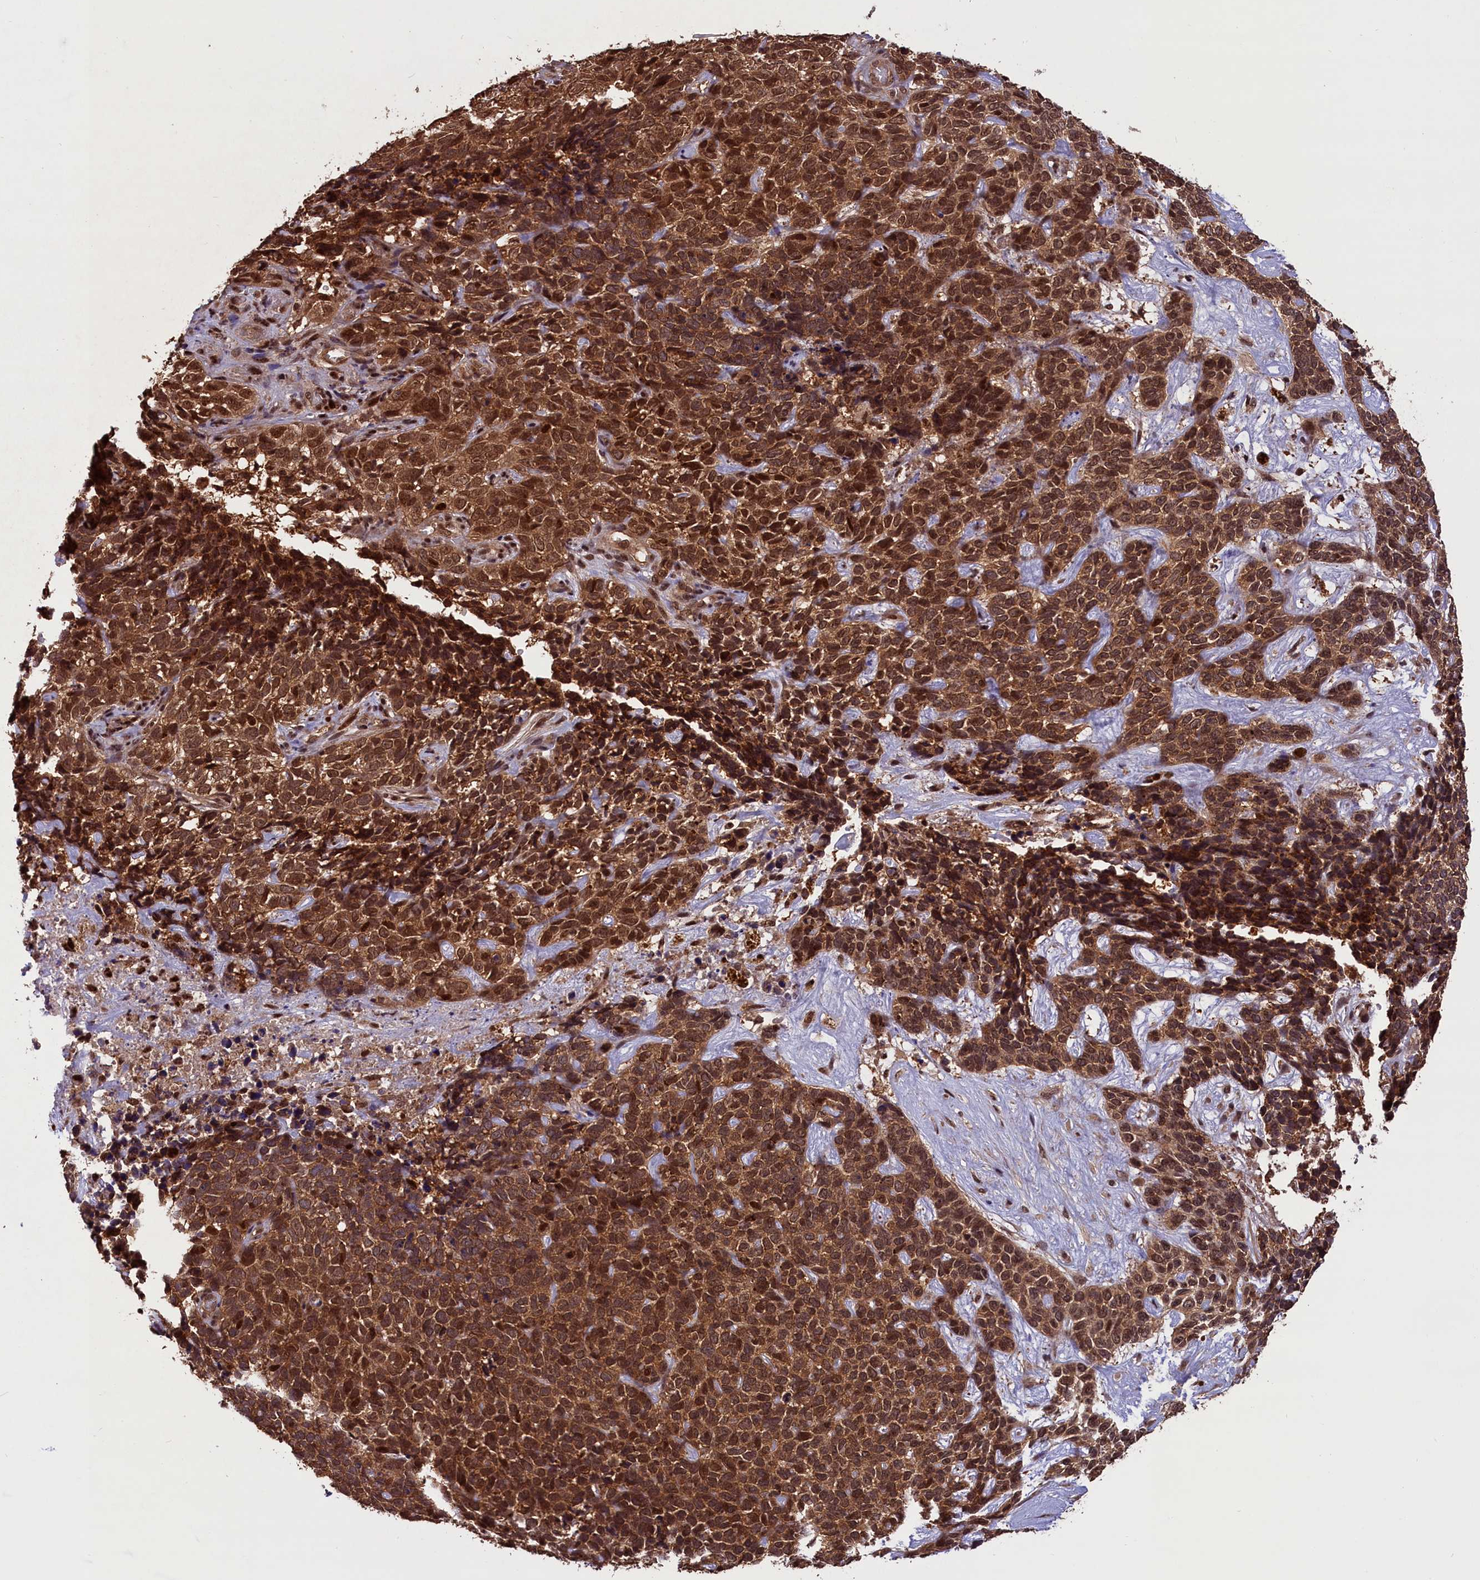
{"staining": {"intensity": "strong", "quantity": ">75%", "location": "cytoplasmic/membranous,nuclear"}, "tissue": "skin cancer", "cell_type": "Tumor cells", "image_type": "cancer", "snomed": [{"axis": "morphology", "description": "Basal cell carcinoma"}, {"axis": "topography", "description": "Skin"}], "caption": "DAB immunohistochemical staining of skin cancer (basal cell carcinoma) shows strong cytoplasmic/membranous and nuclear protein staining in about >75% of tumor cells. (Brightfield microscopy of DAB IHC at high magnification).", "gene": "IST1", "patient": {"sex": "female", "age": 84}}